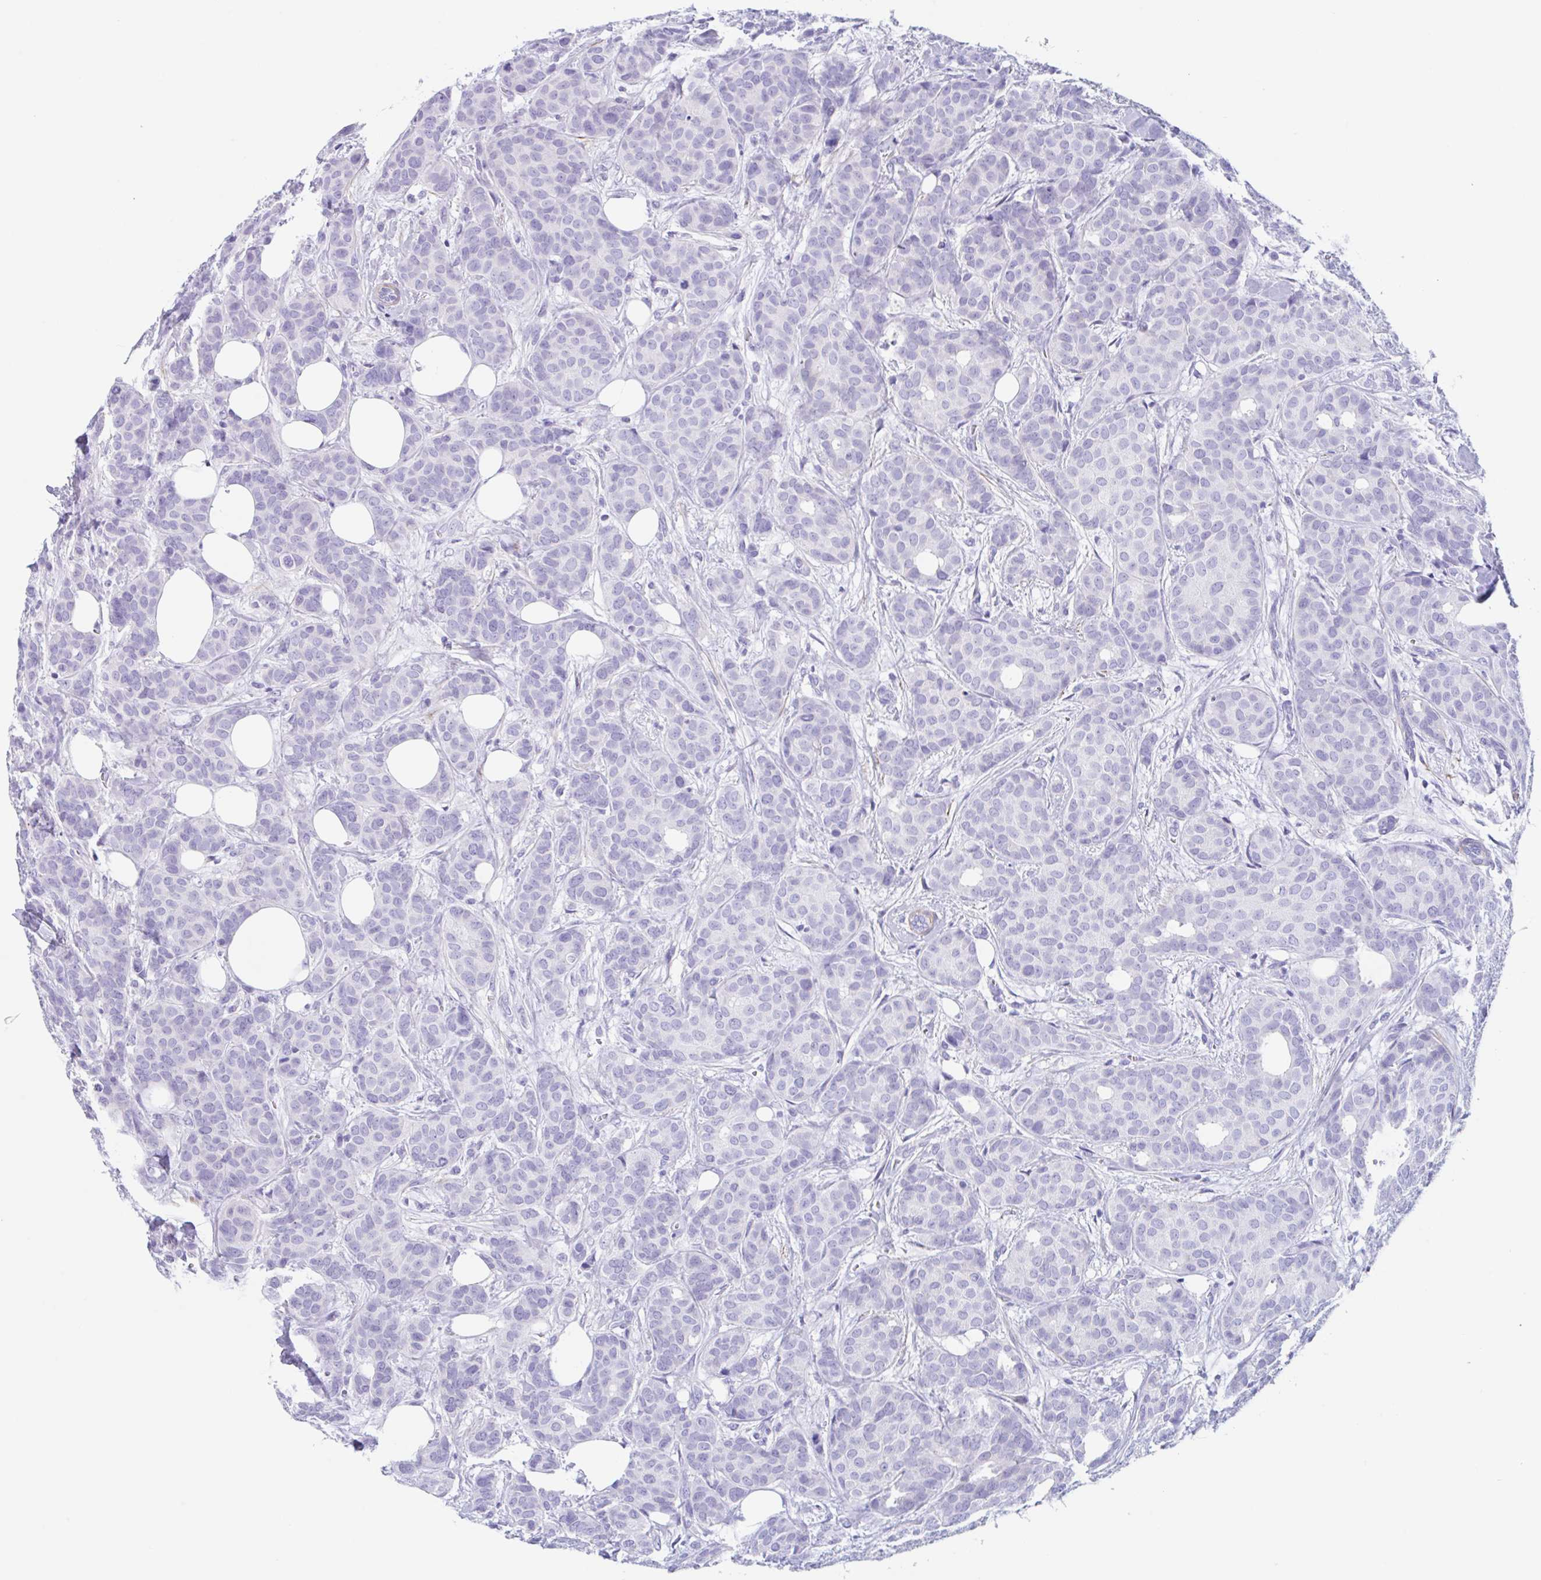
{"staining": {"intensity": "negative", "quantity": "none", "location": "none"}, "tissue": "breast cancer", "cell_type": "Tumor cells", "image_type": "cancer", "snomed": [{"axis": "morphology", "description": "Duct carcinoma"}, {"axis": "topography", "description": "Breast"}], "caption": "Immunohistochemical staining of human breast invasive ductal carcinoma shows no significant positivity in tumor cells. The staining was performed using DAB to visualize the protein expression in brown, while the nuclei were stained in blue with hematoxylin (Magnification: 20x).", "gene": "TAS2R41", "patient": {"sex": "female", "age": 70}}